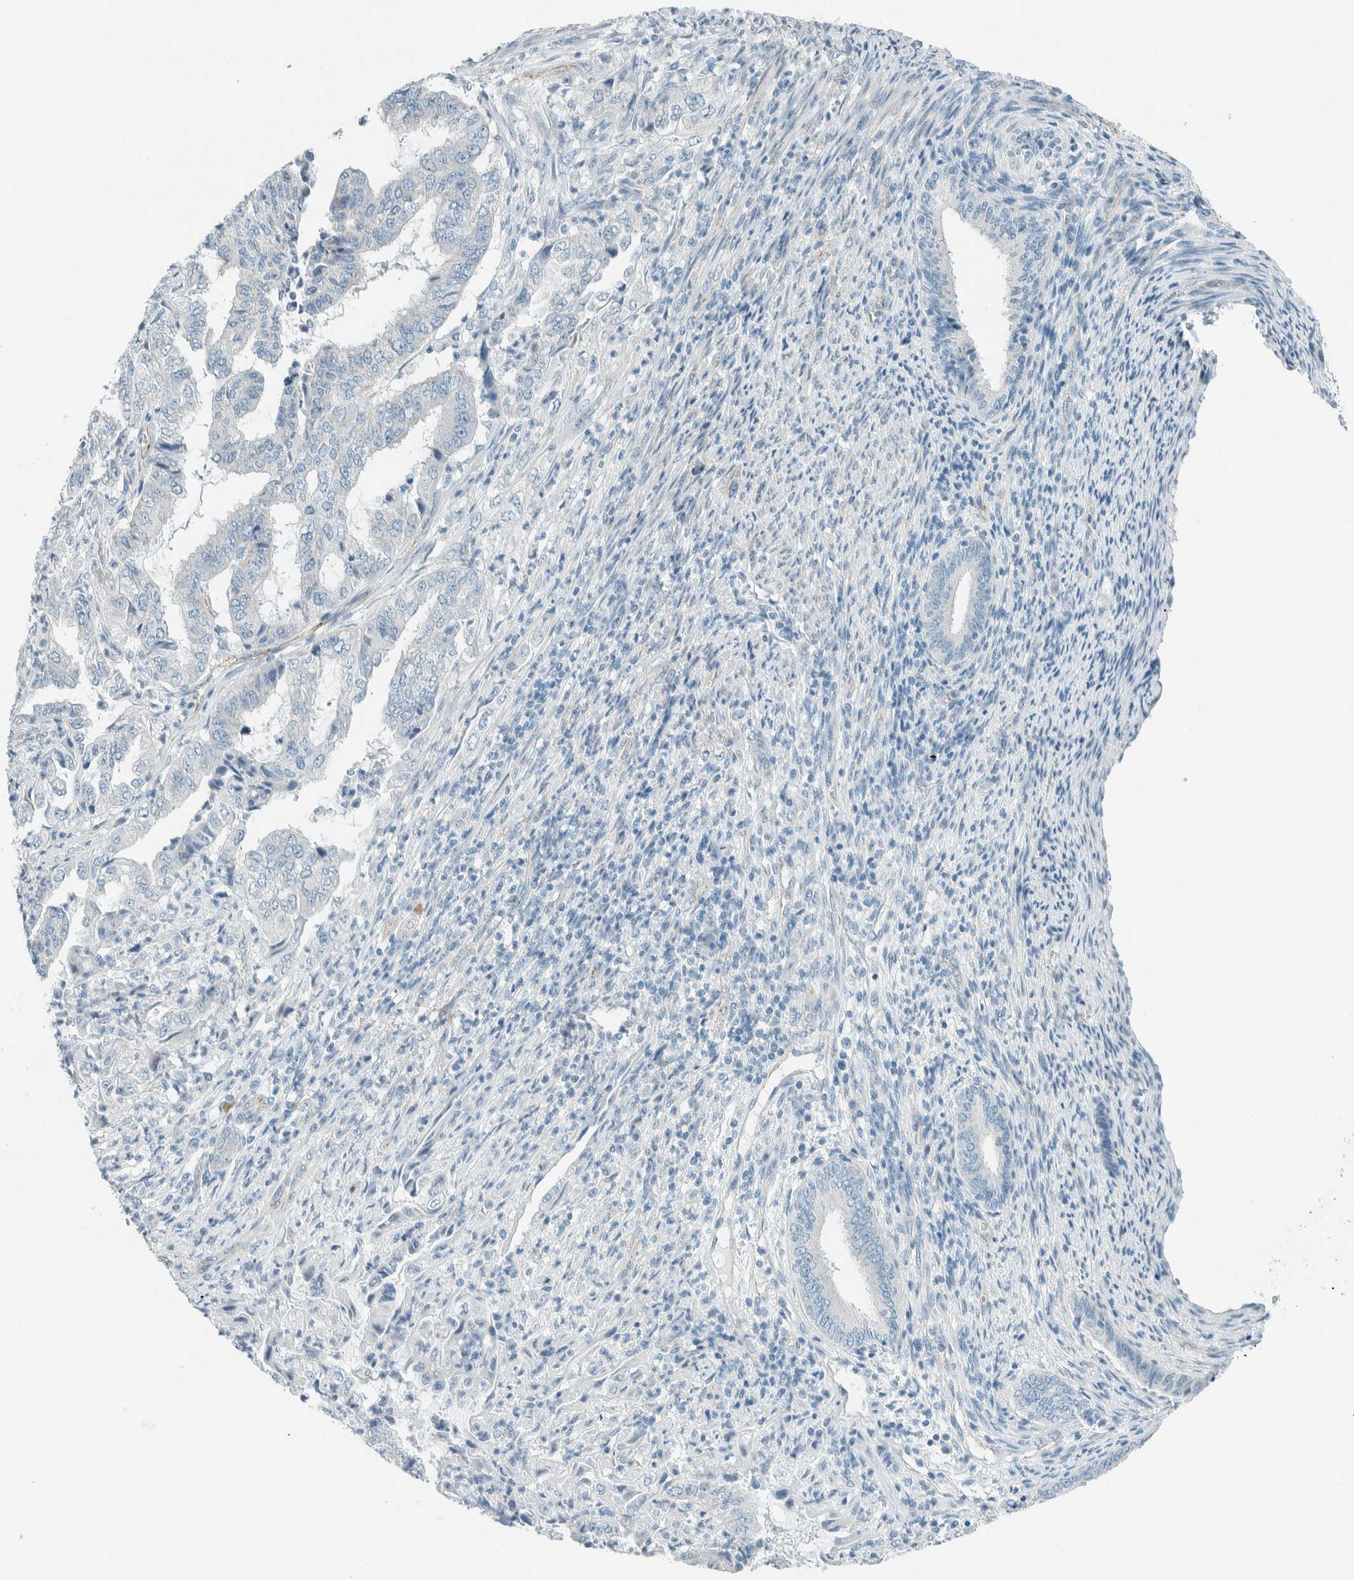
{"staining": {"intensity": "negative", "quantity": "none", "location": "none"}, "tissue": "endometrial cancer", "cell_type": "Tumor cells", "image_type": "cancer", "snomed": [{"axis": "morphology", "description": "Adenocarcinoma, NOS"}, {"axis": "topography", "description": "Endometrium"}], "caption": "This is an IHC histopathology image of human endometrial adenocarcinoma. There is no staining in tumor cells.", "gene": "SLFN12", "patient": {"sex": "female", "age": 51}}